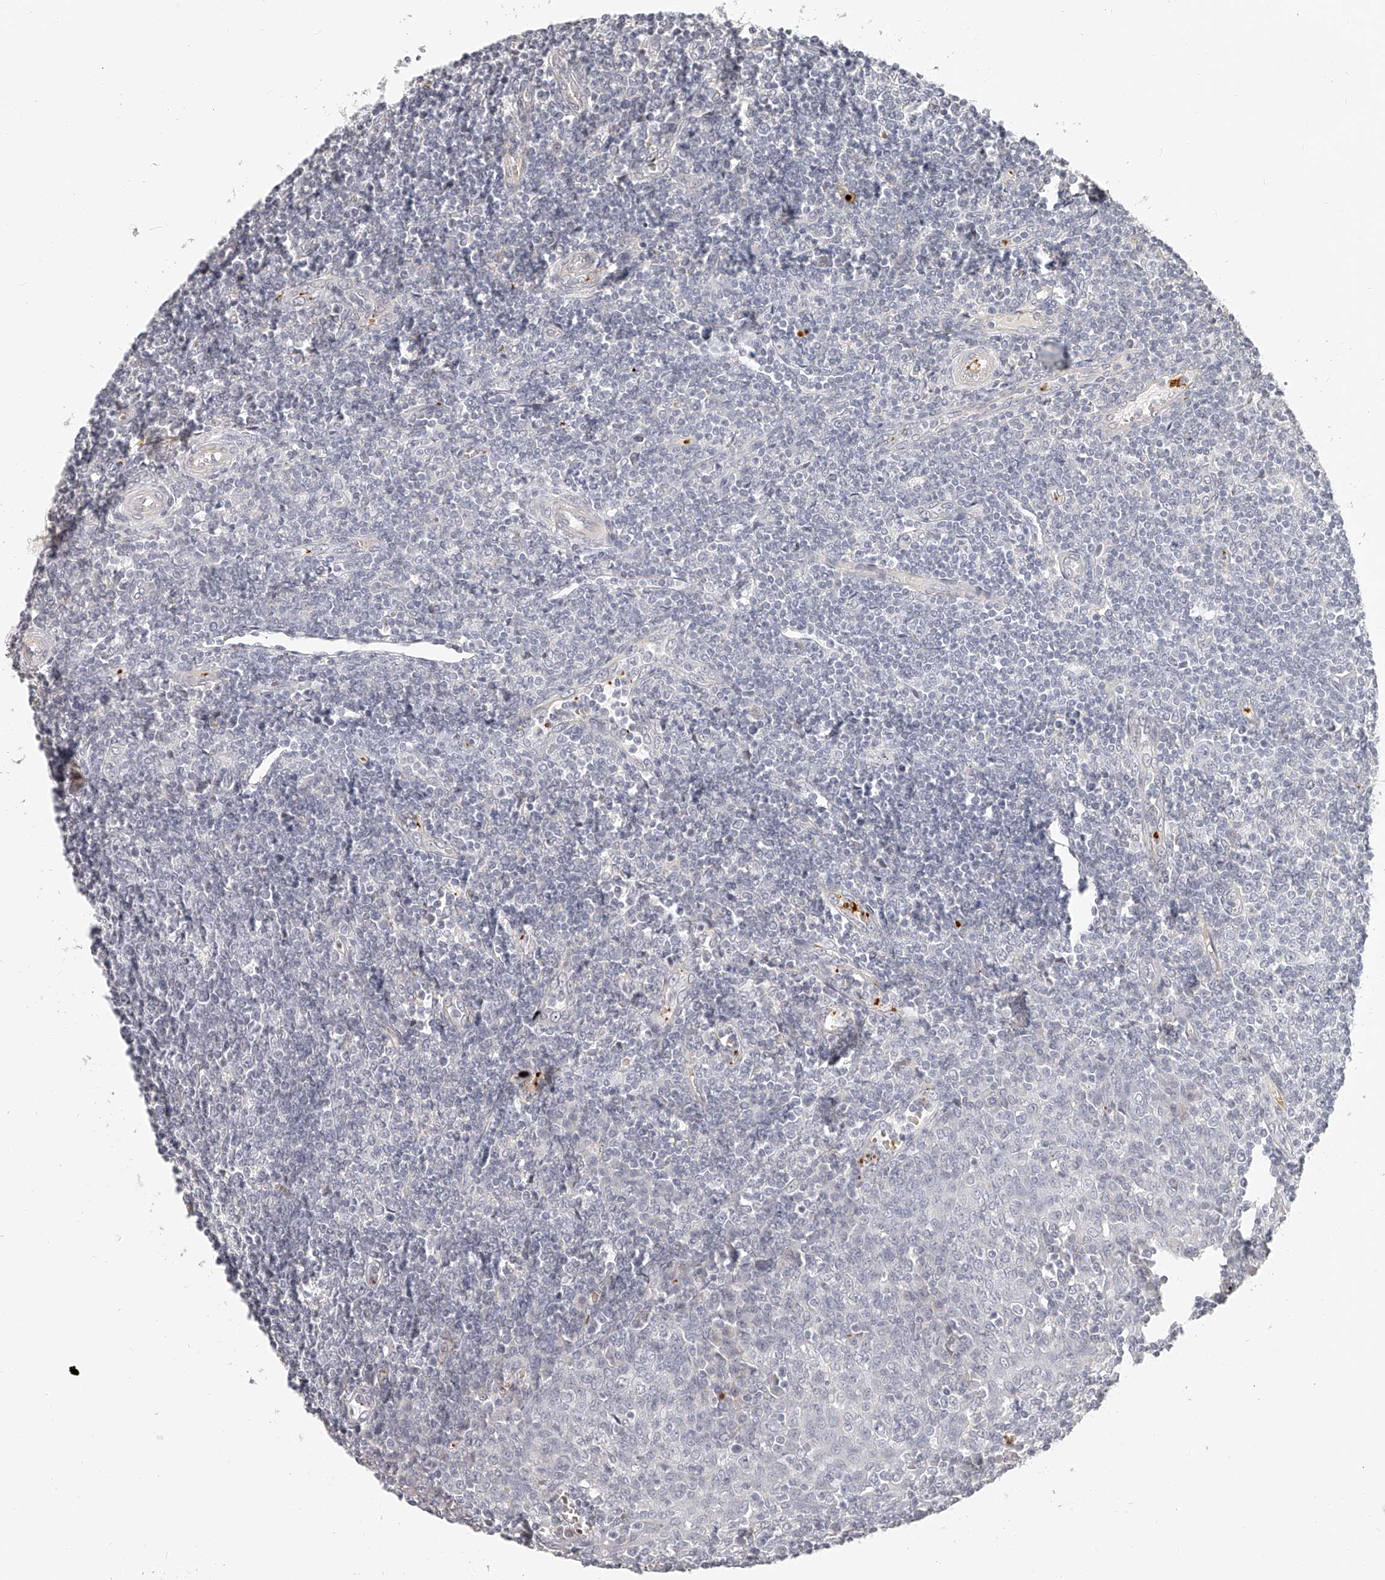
{"staining": {"intensity": "negative", "quantity": "none", "location": "none"}, "tissue": "tonsil", "cell_type": "Germinal center cells", "image_type": "normal", "snomed": [{"axis": "morphology", "description": "Normal tissue, NOS"}, {"axis": "topography", "description": "Tonsil"}], "caption": "Human tonsil stained for a protein using immunohistochemistry reveals no staining in germinal center cells.", "gene": "ITGB3", "patient": {"sex": "female", "age": 19}}